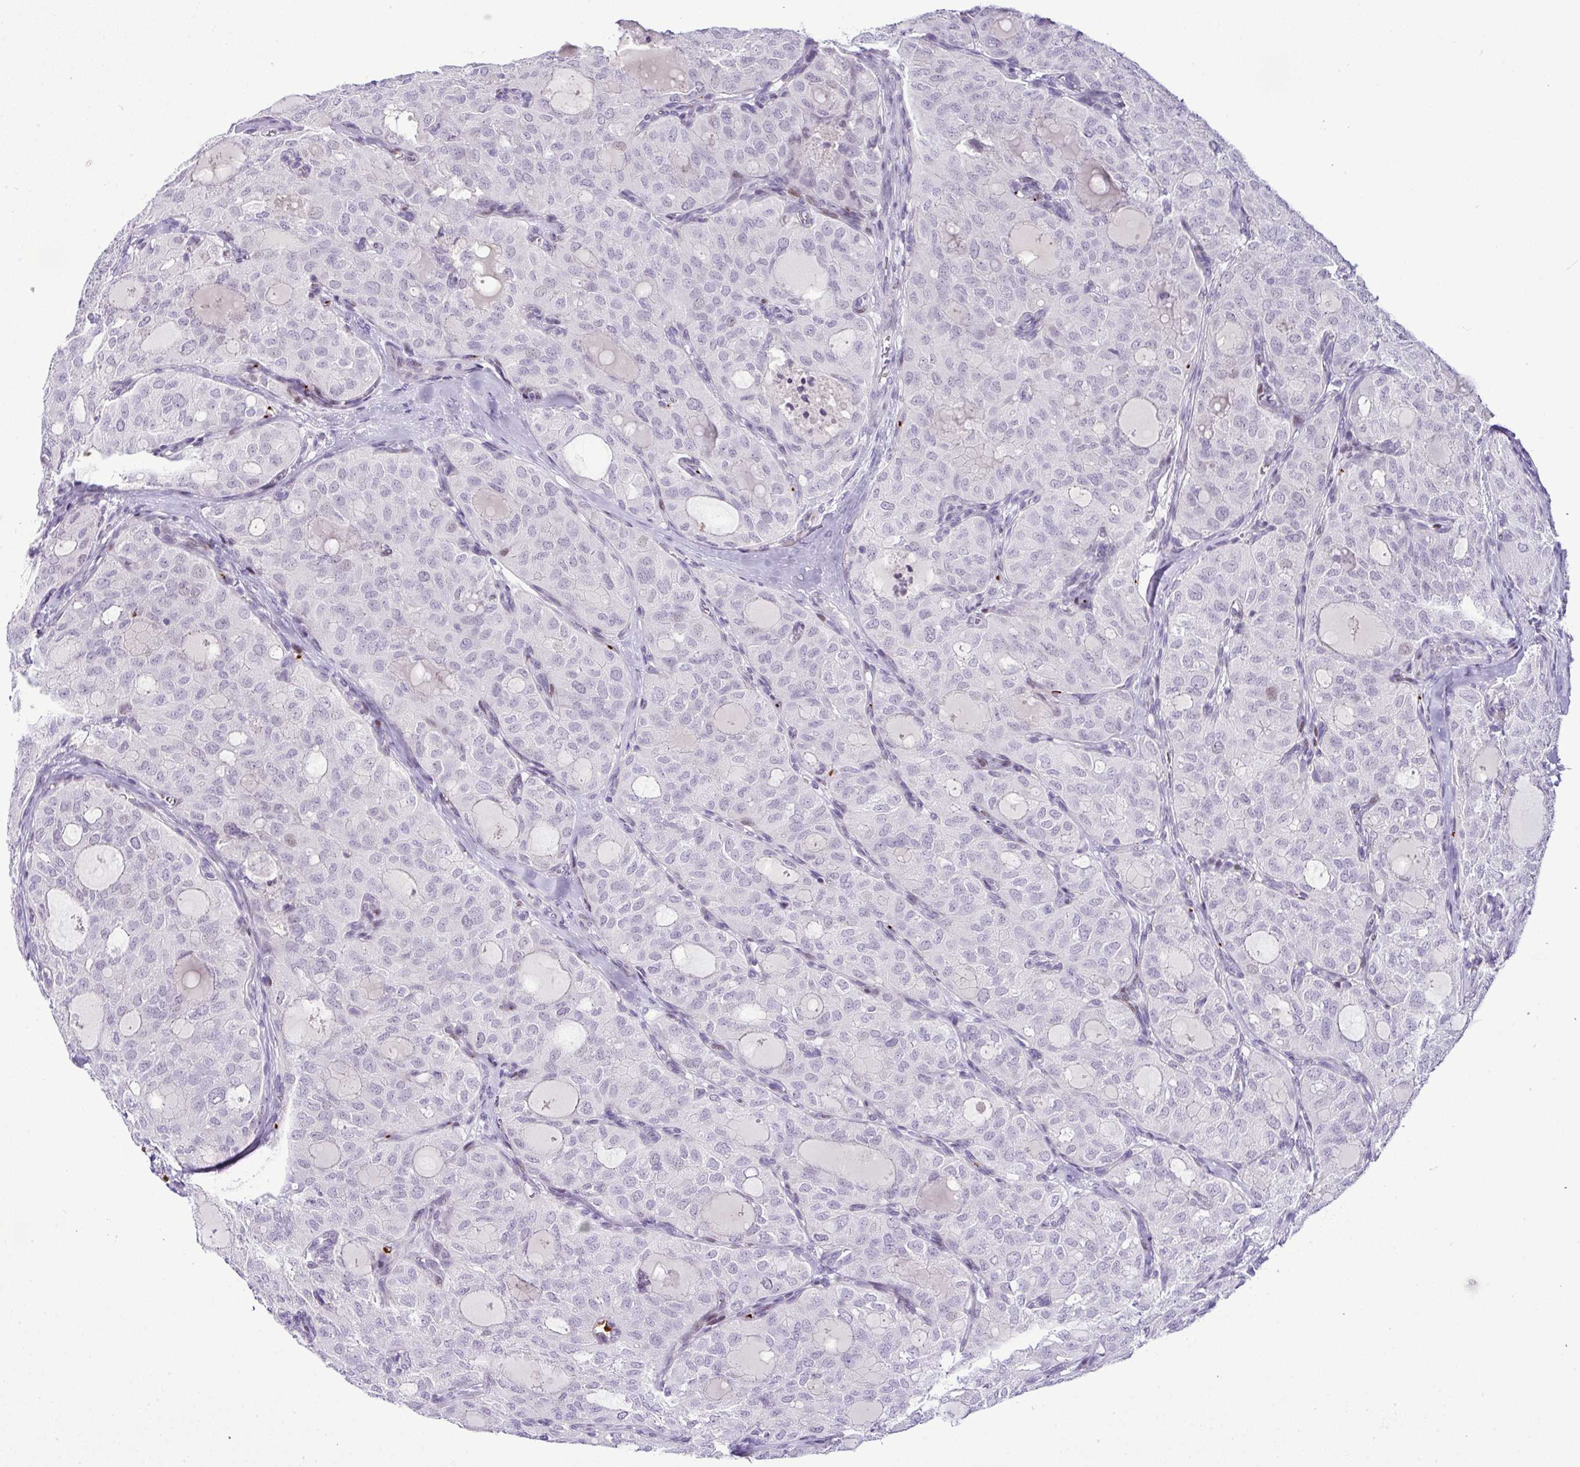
{"staining": {"intensity": "negative", "quantity": "none", "location": "none"}, "tissue": "thyroid cancer", "cell_type": "Tumor cells", "image_type": "cancer", "snomed": [{"axis": "morphology", "description": "Follicular adenoma carcinoma, NOS"}, {"axis": "topography", "description": "Thyroid gland"}], "caption": "The histopathology image shows no staining of tumor cells in thyroid cancer.", "gene": "CMTM5", "patient": {"sex": "male", "age": 75}}